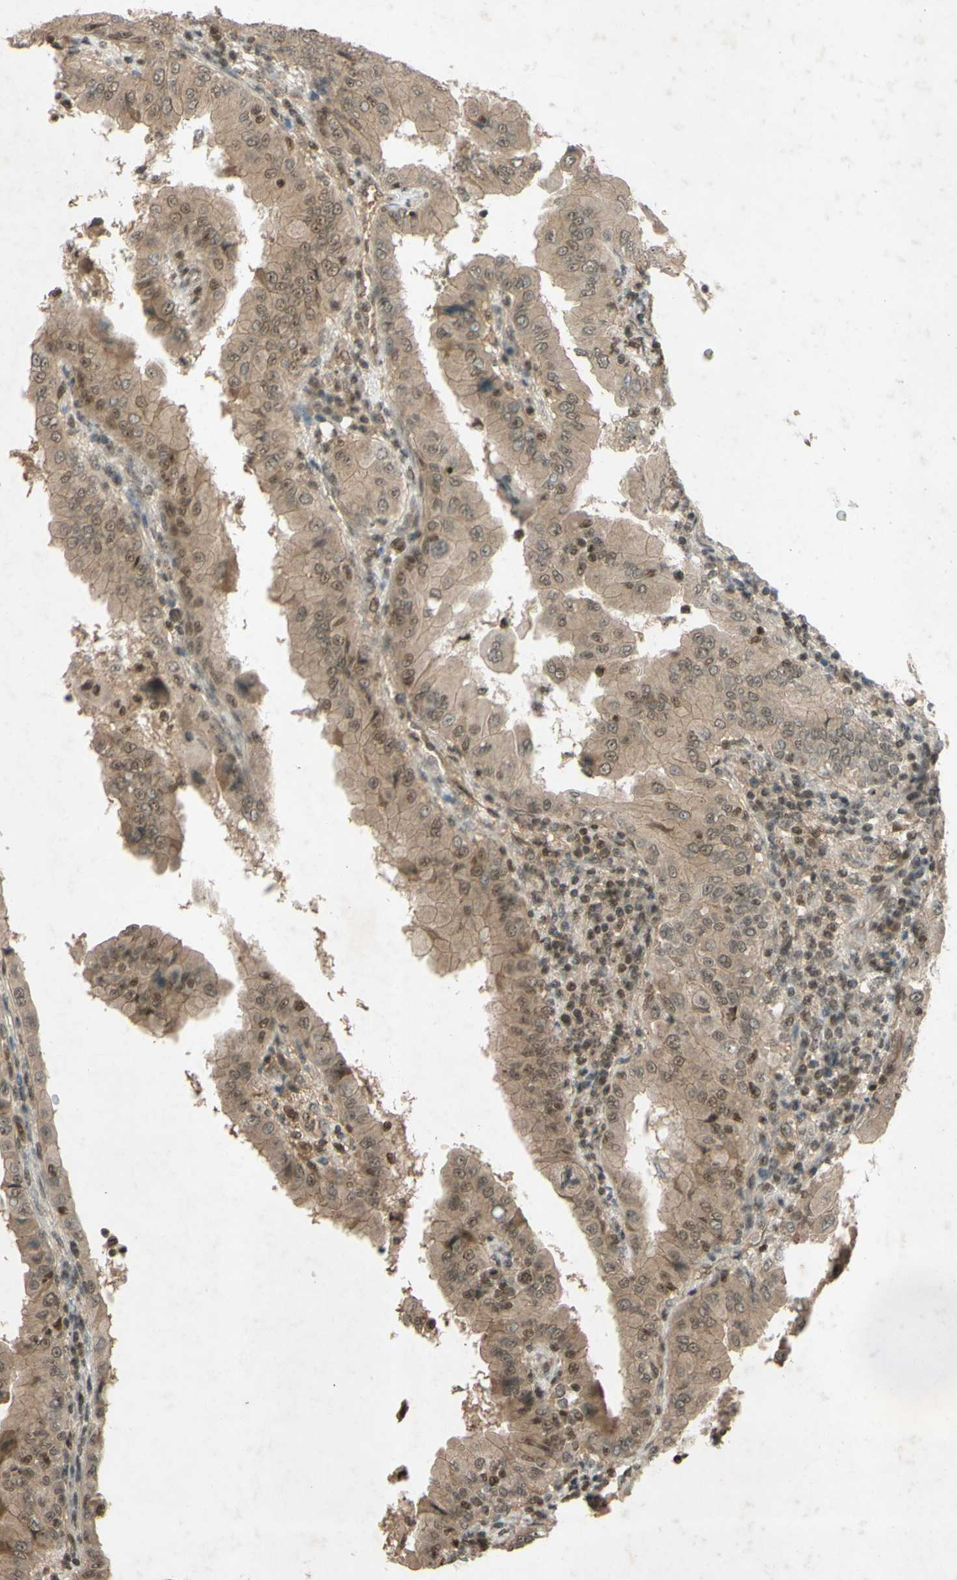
{"staining": {"intensity": "weak", "quantity": ">75%", "location": "cytoplasmic/membranous,nuclear"}, "tissue": "thyroid cancer", "cell_type": "Tumor cells", "image_type": "cancer", "snomed": [{"axis": "morphology", "description": "Papillary adenocarcinoma, NOS"}, {"axis": "topography", "description": "Thyroid gland"}], "caption": "A micrograph of human thyroid cancer (papillary adenocarcinoma) stained for a protein demonstrates weak cytoplasmic/membranous and nuclear brown staining in tumor cells.", "gene": "SNW1", "patient": {"sex": "male", "age": 33}}